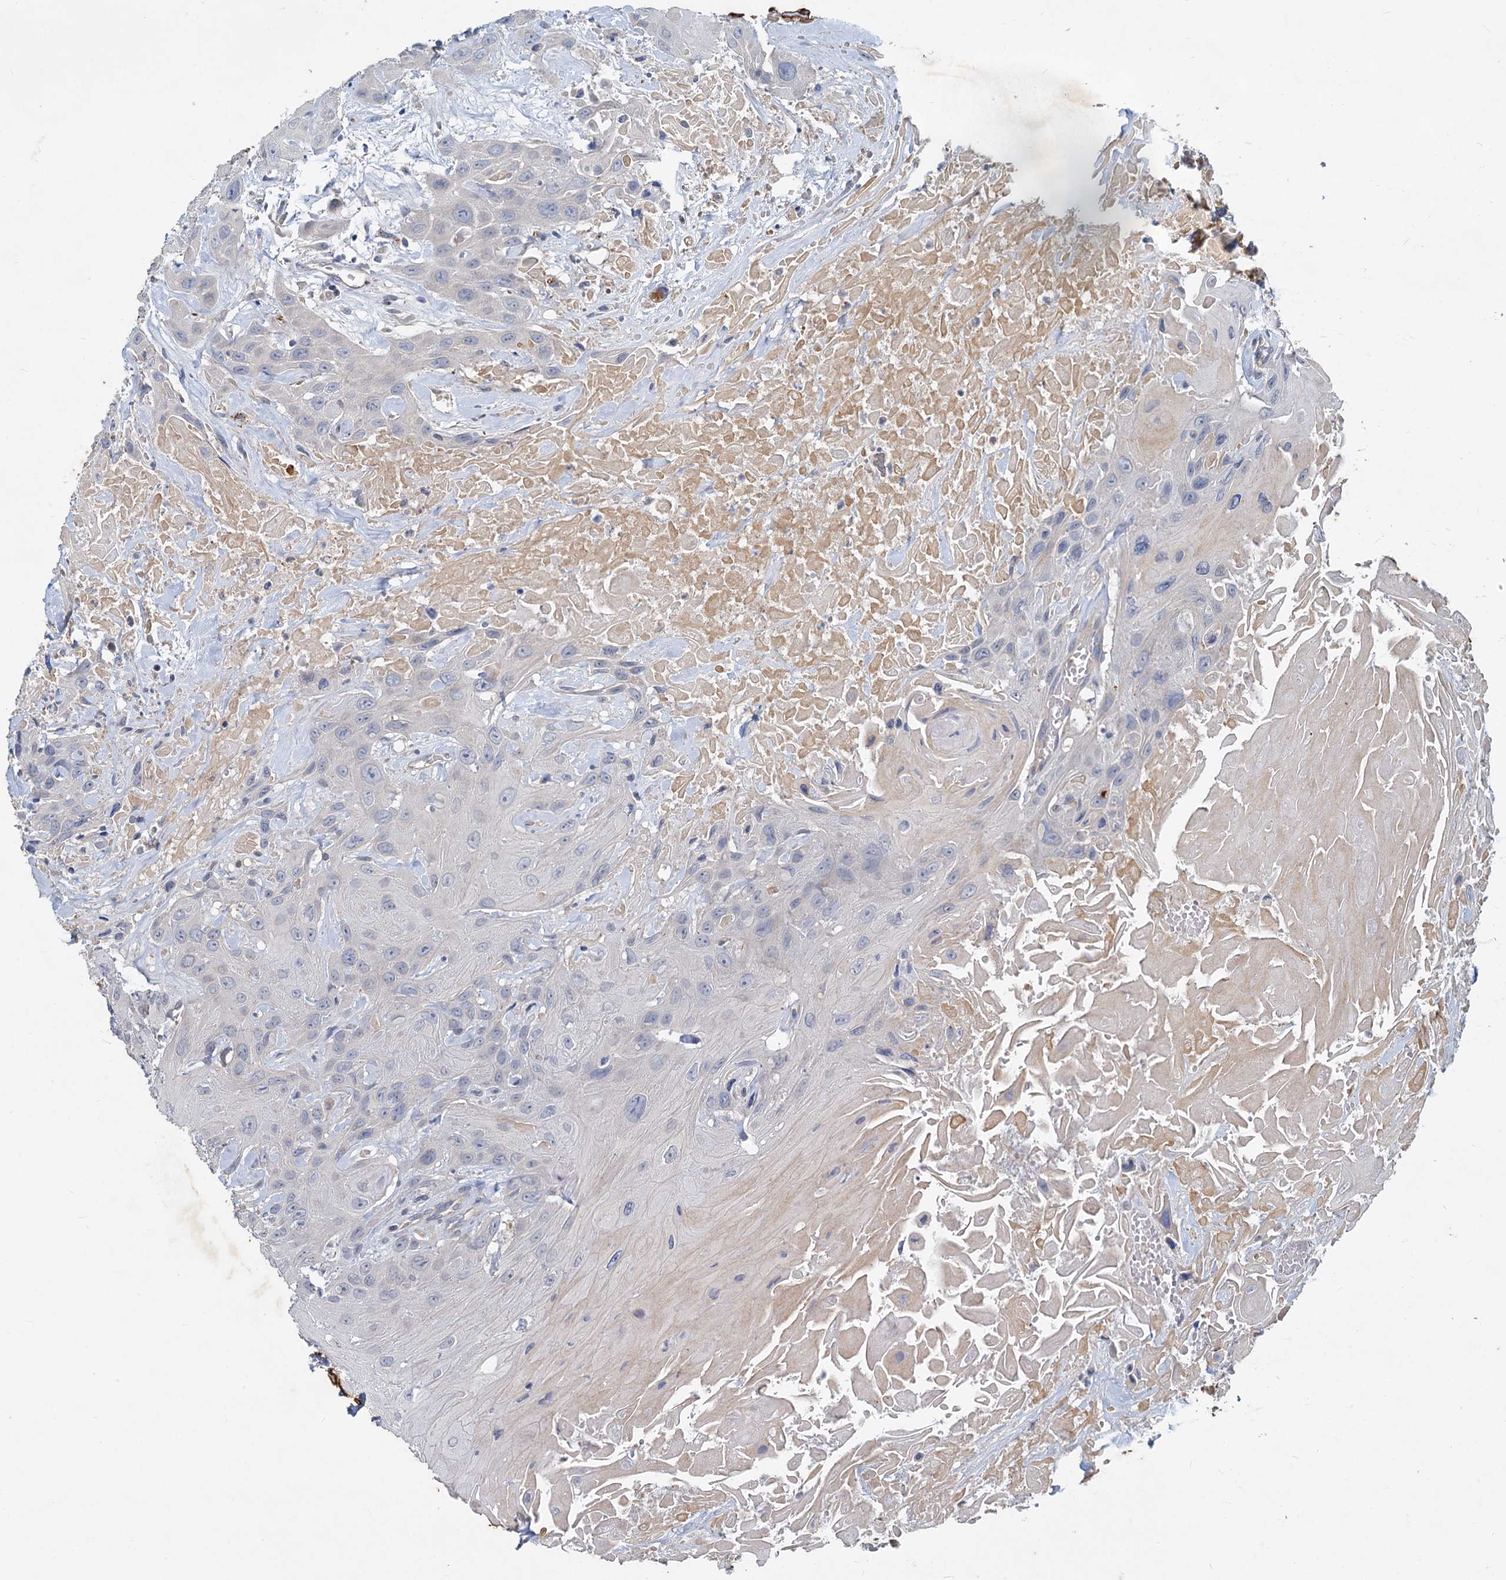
{"staining": {"intensity": "negative", "quantity": "none", "location": "none"}, "tissue": "head and neck cancer", "cell_type": "Tumor cells", "image_type": "cancer", "snomed": [{"axis": "morphology", "description": "Squamous cell carcinoma, NOS"}, {"axis": "topography", "description": "Head-Neck"}], "caption": "Head and neck squamous cell carcinoma was stained to show a protein in brown. There is no significant positivity in tumor cells.", "gene": "SLC2A7", "patient": {"sex": "male", "age": 81}}